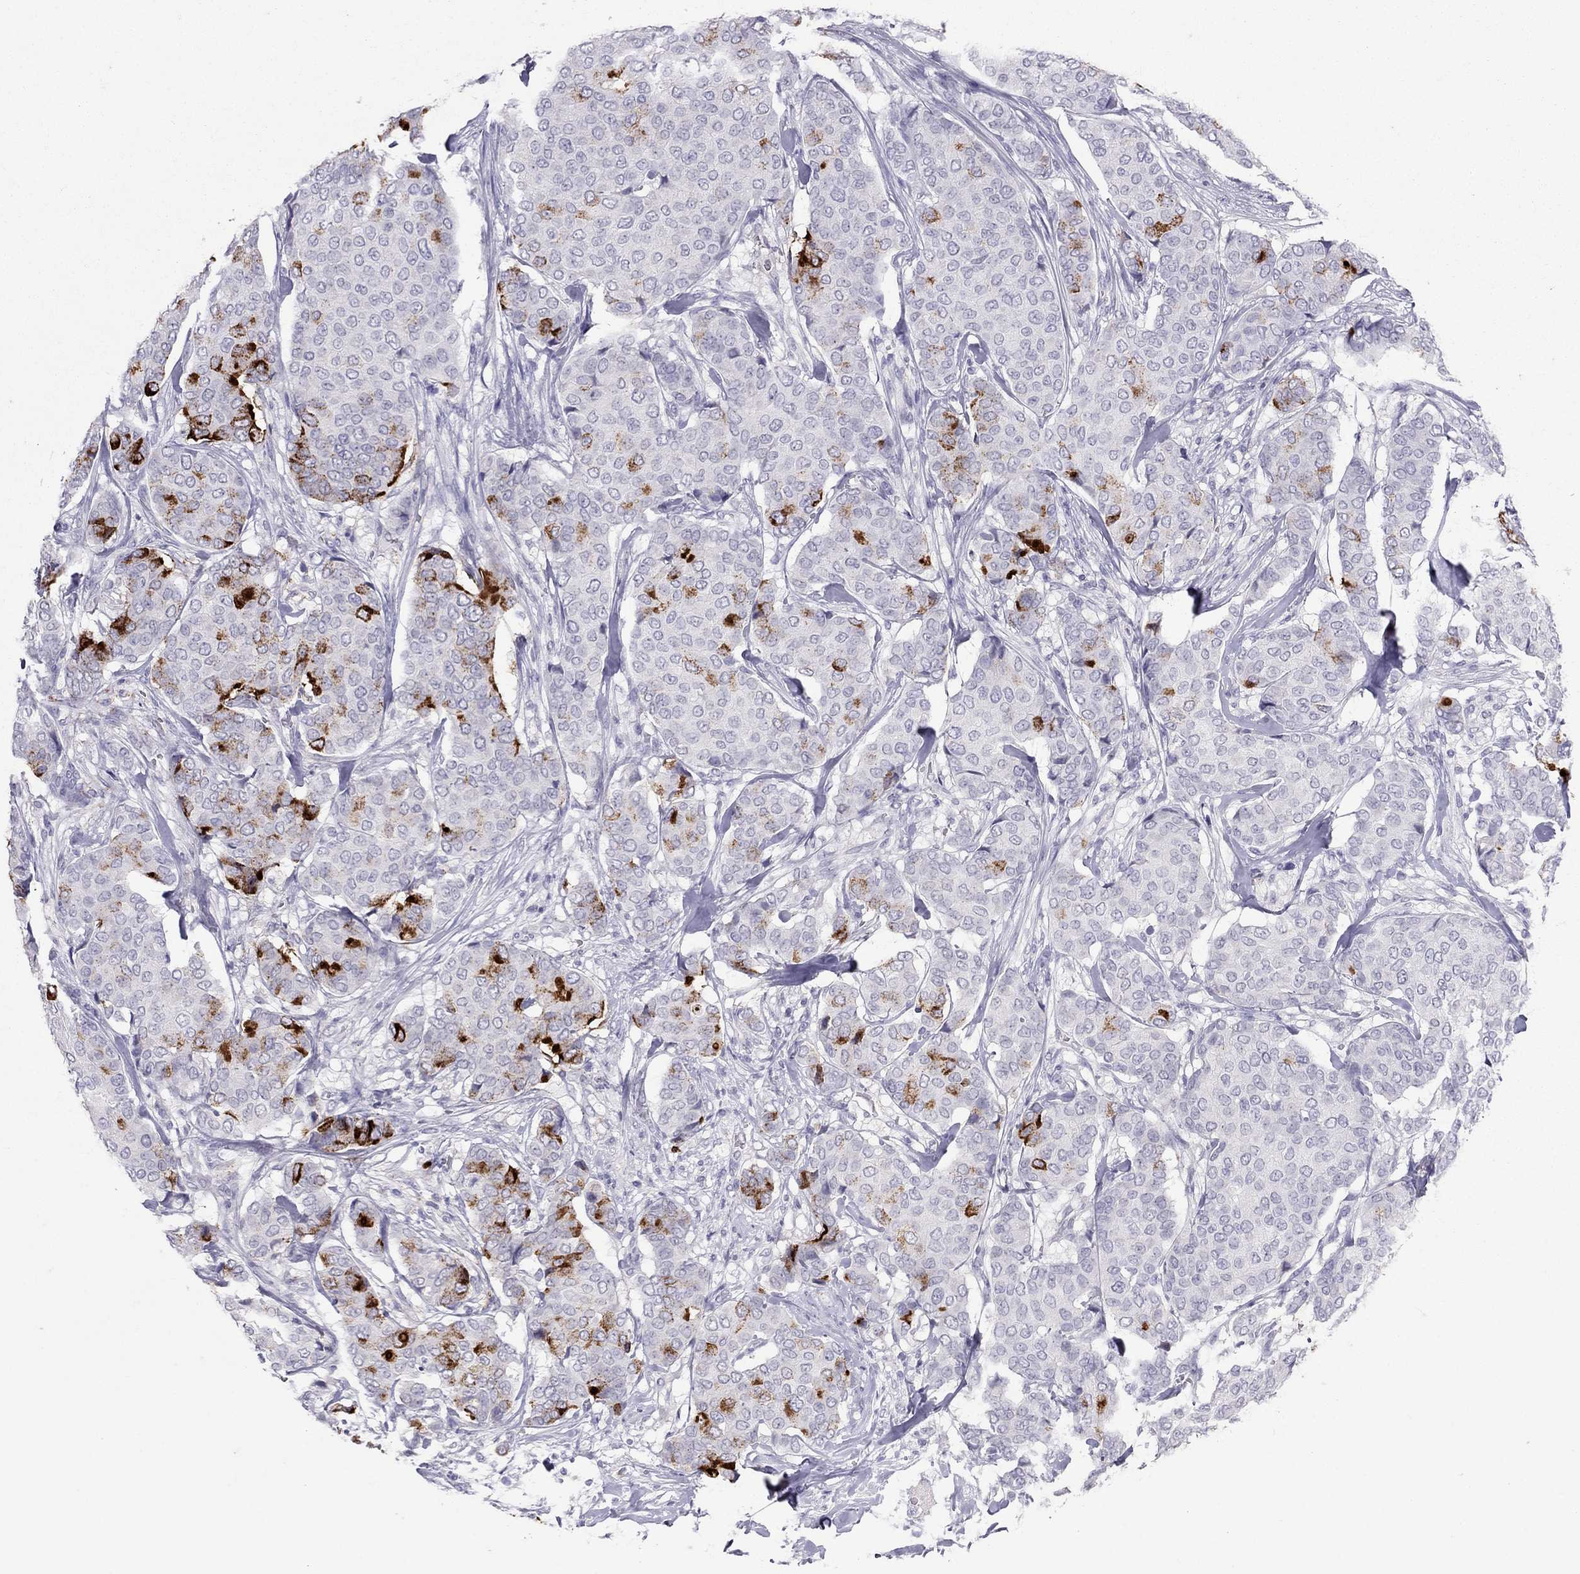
{"staining": {"intensity": "strong", "quantity": "<25%", "location": "cytoplasmic/membranous"}, "tissue": "breast cancer", "cell_type": "Tumor cells", "image_type": "cancer", "snomed": [{"axis": "morphology", "description": "Duct carcinoma"}, {"axis": "topography", "description": "Breast"}], "caption": "Breast cancer stained for a protein shows strong cytoplasmic/membranous positivity in tumor cells. Nuclei are stained in blue.", "gene": "MUC16", "patient": {"sex": "female", "age": 75}}